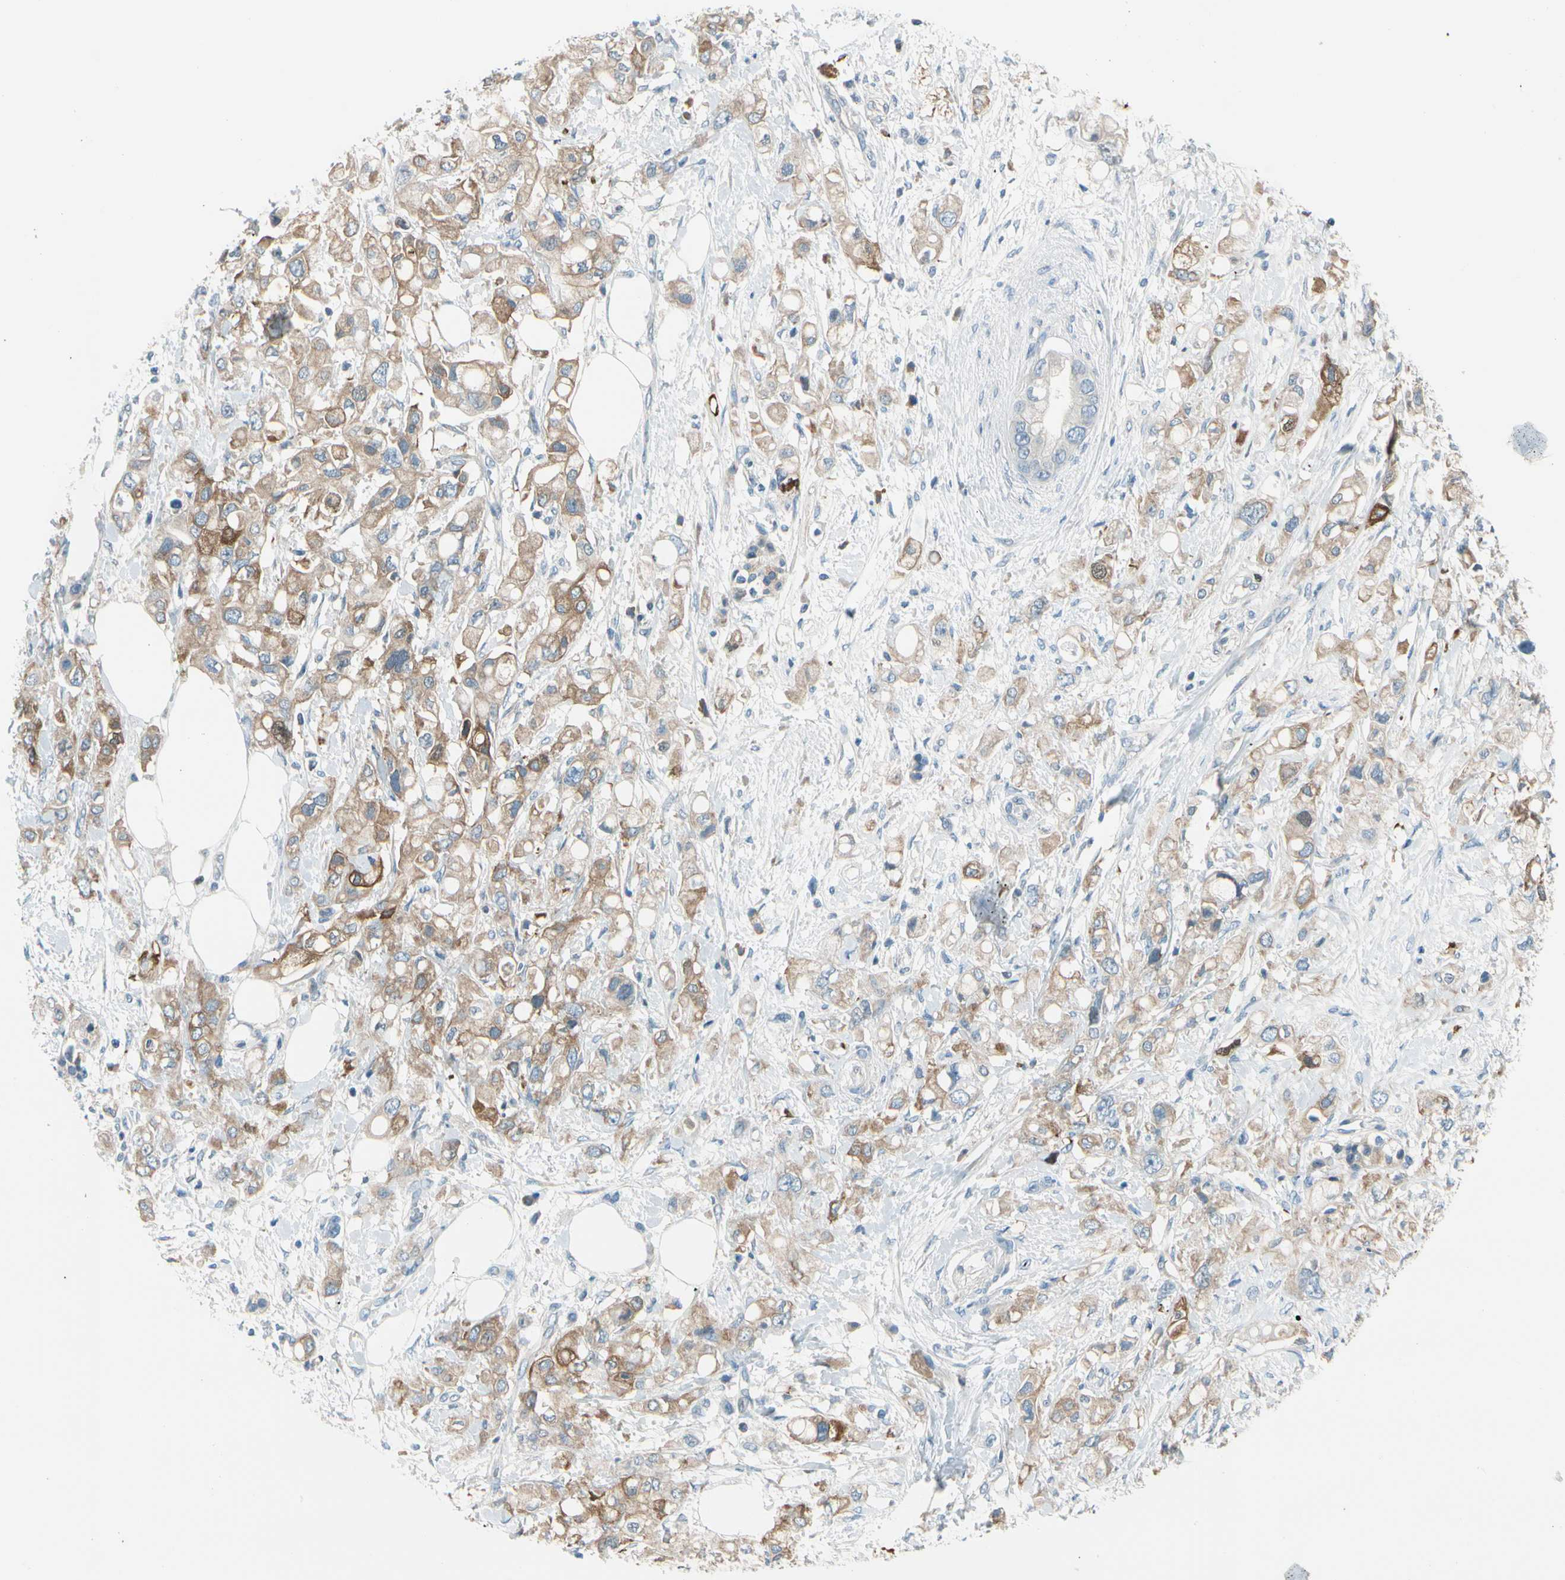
{"staining": {"intensity": "weak", "quantity": ">75%", "location": "cytoplasmic/membranous"}, "tissue": "pancreatic cancer", "cell_type": "Tumor cells", "image_type": "cancer", "snomed": [{"axis": "morphology", "description": "Adenocarcinoma, NOS"}, {"axis": "topography", "description": "Pancreas"}], "caption": "About >75% of tumor cells in human pancreatic cancer (adenocarcinoma) reveal weak cytoplasmic/membranous protein expression as visualized by brown immunohistochemical staining.", "gene": "STK40", "patient": {"sex": "female", "age": 56}}